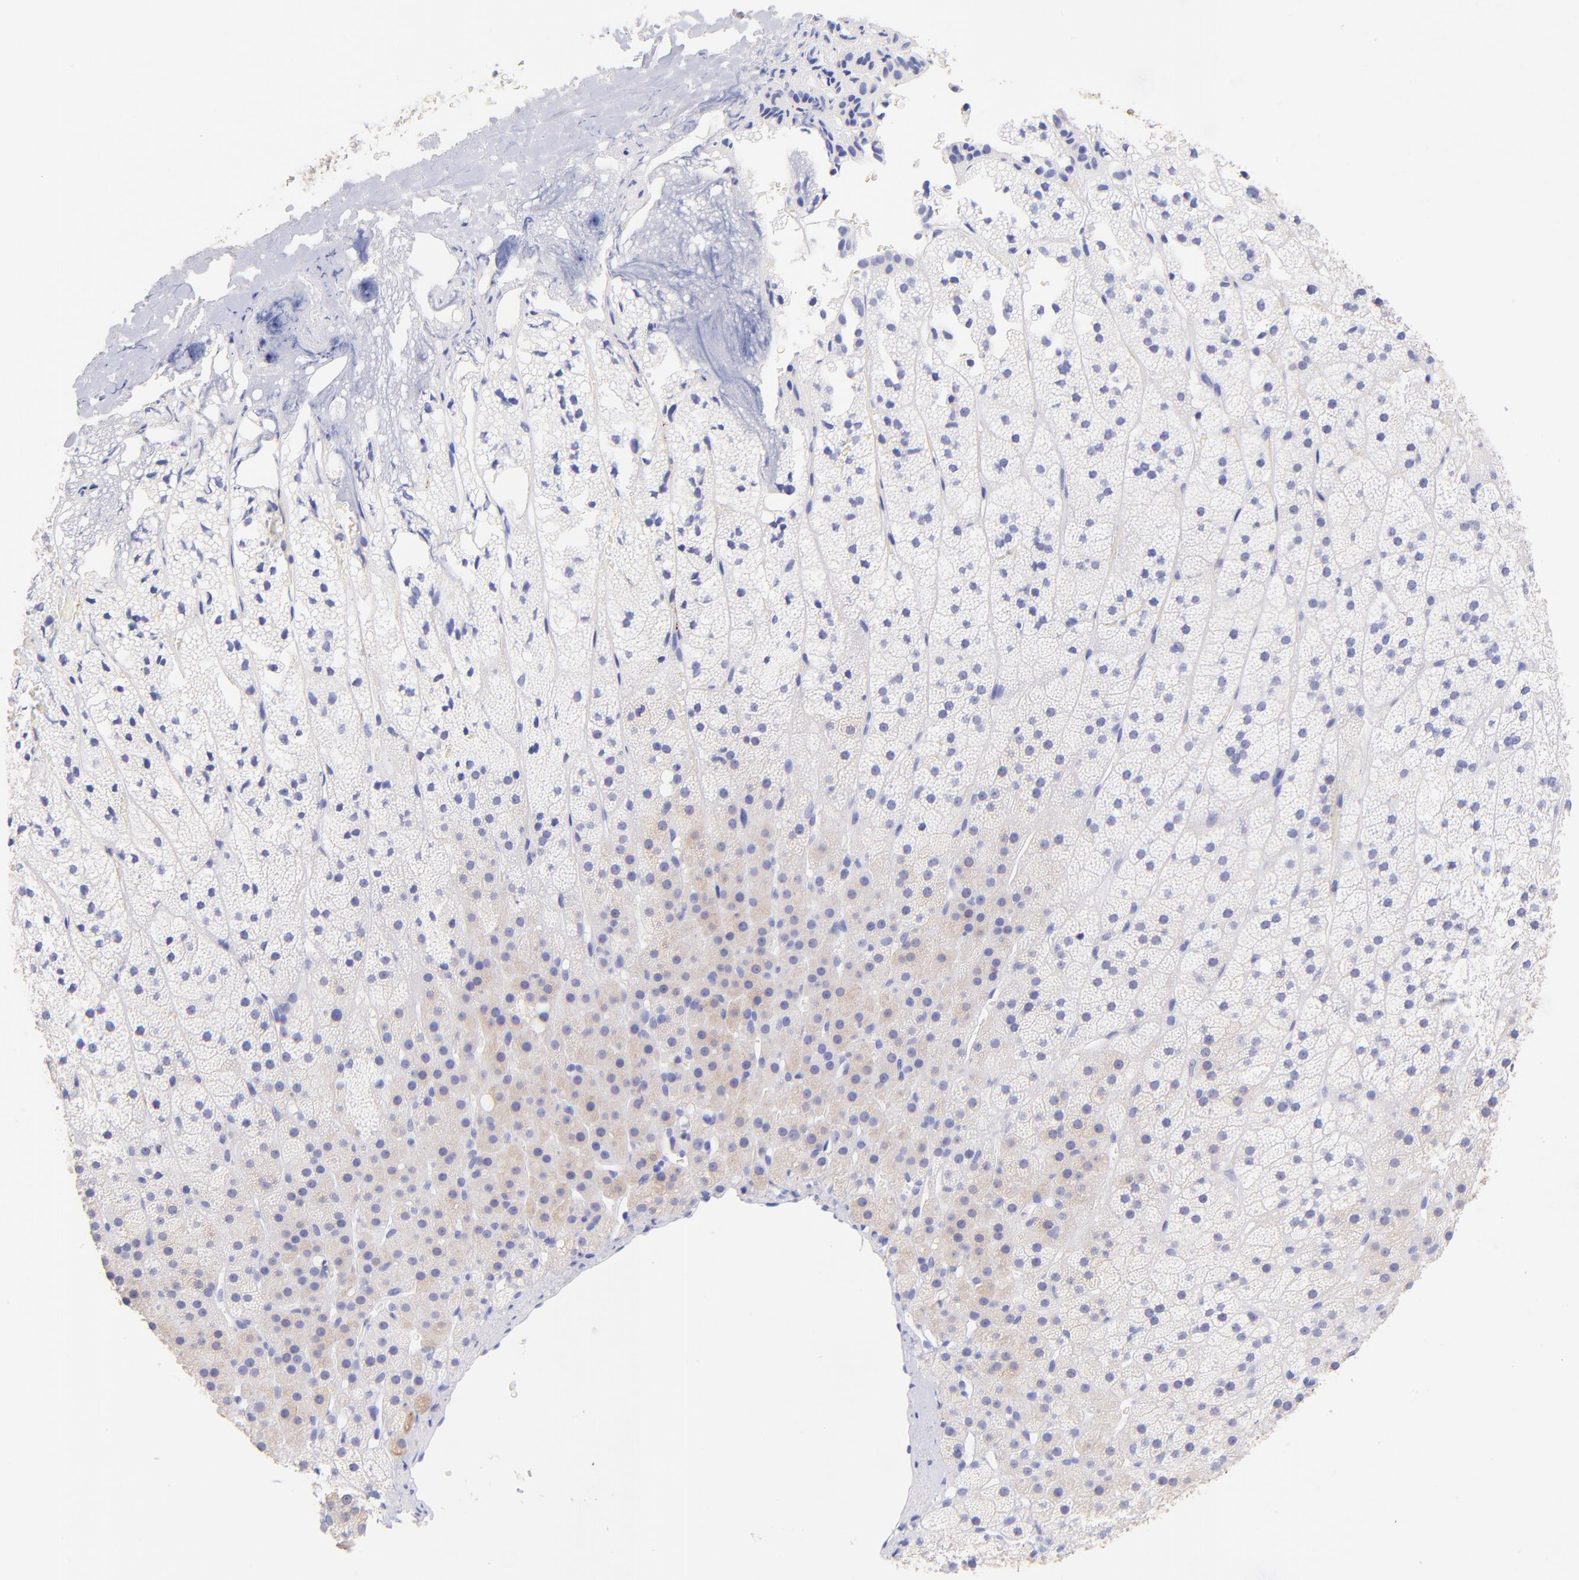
{"staining": {"intensity": "strong", "quantity": "<25%", "location": "cytoplasmic/membranous"}, "tissue": "adrenal gland", "cell_type": "Glandular cells", "image_type": "normal", "snomed": [{"axis": "morphology", "description": "Normal tissue, NOS"}, {"axis": "topography", "description": "Adrenal gland"}], "caption": "Unremarkable adrenal gland reveals strong cytoplasmic/membranous expression in approximately <25% of glandular cells, visualized by immunohistochemistry. (DAB (3,3'-diaminobenzidine) IHC with brightfield microscopy, high magnification).", "gene": "RAB3B", "patient": {"sex": "male", "age": 35}}